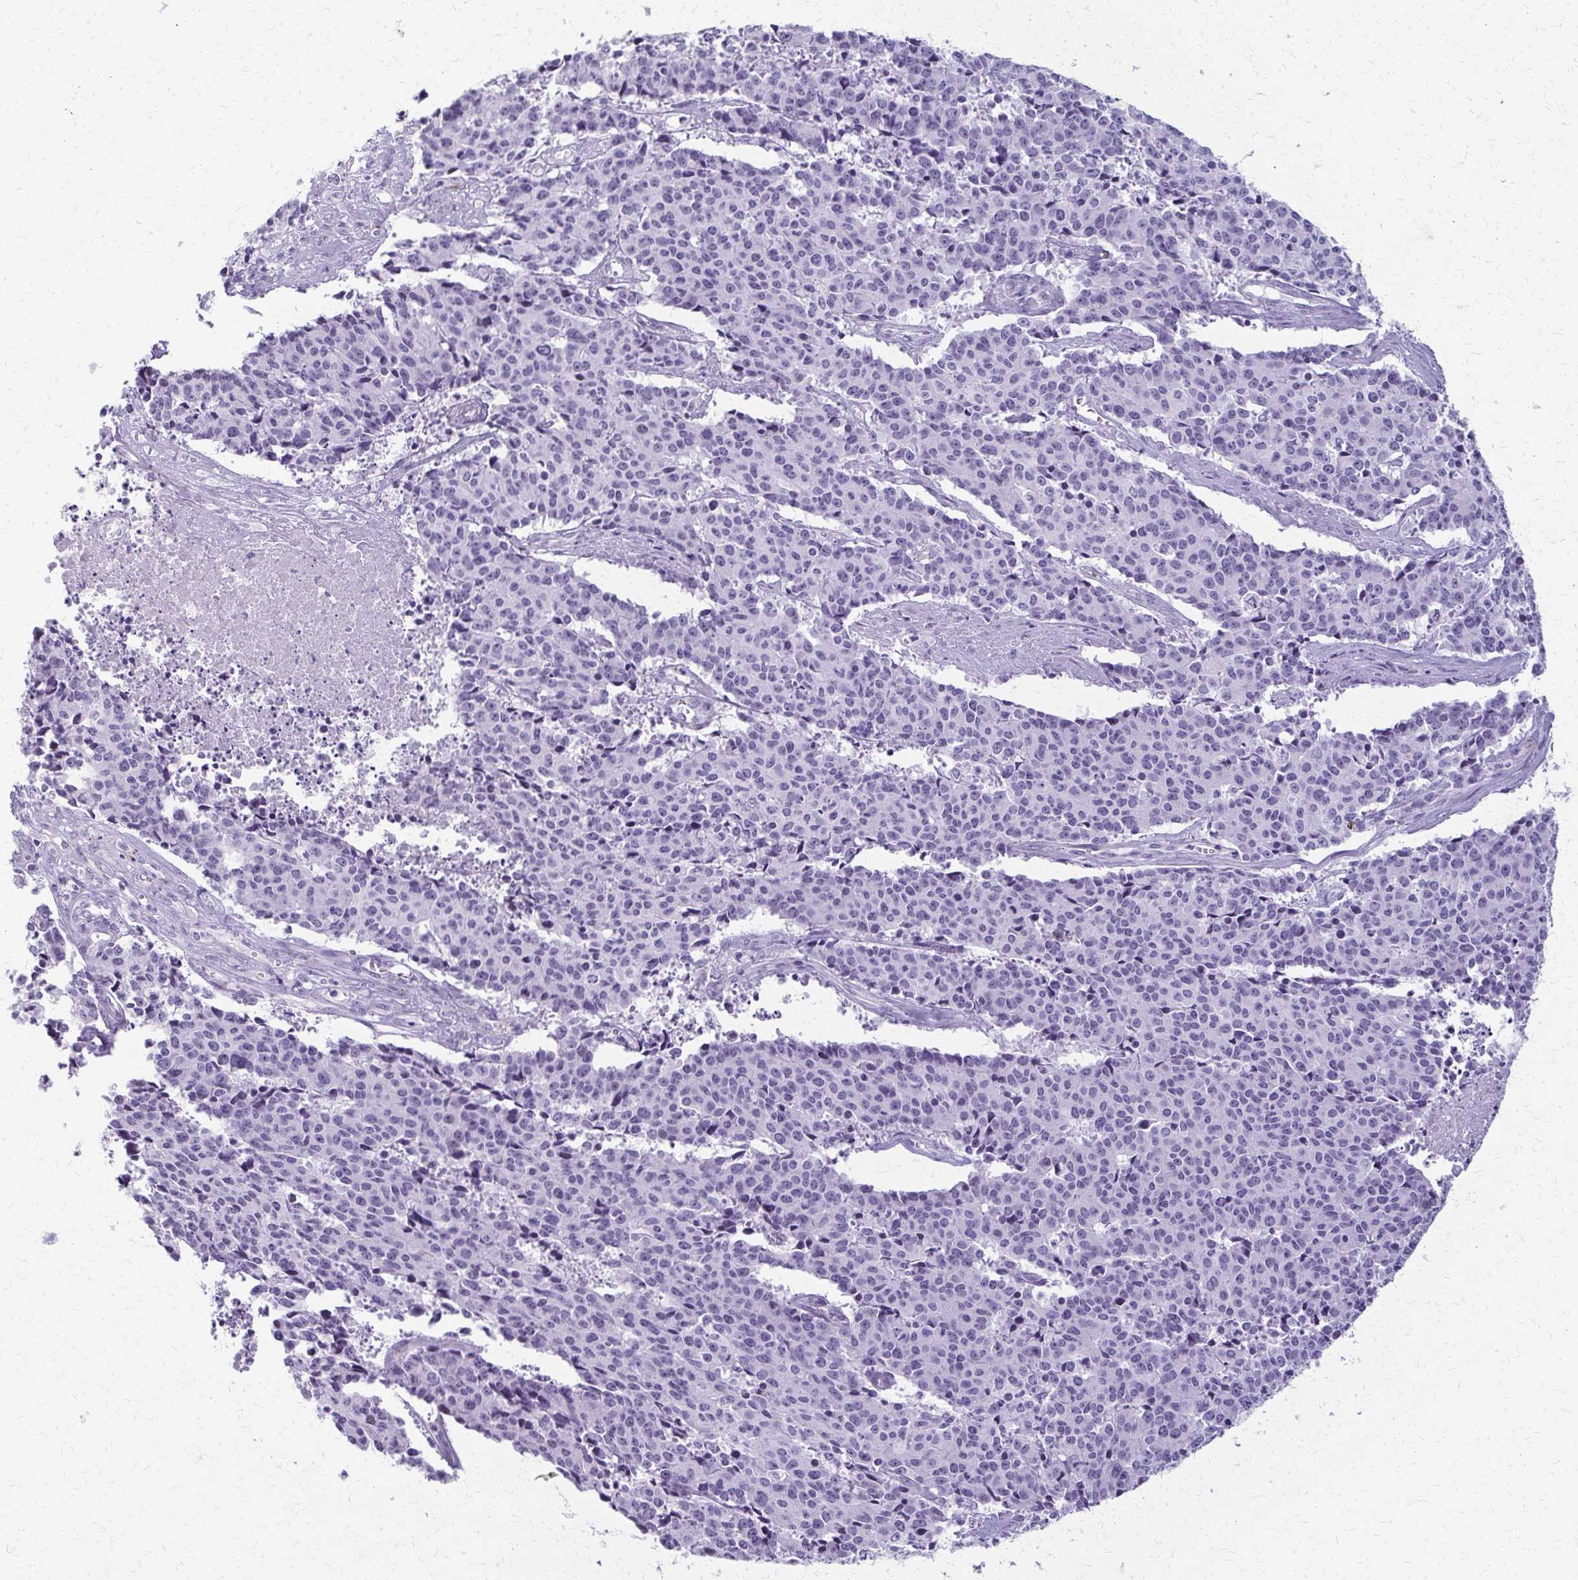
{"staining": {"intensity": "negative", "quantity": "none", "location": "none"}, "tissue": "cervical cancer", "cell_type": "Tumor cells", "image_type": "cancer", "snomed": [{"axis": "morphology", "description": "Squamous cell carcinoma, NOS"}, {"axis": "topography", "description": "Cervix"}], "caption": "Tumor cells show no significant staining in cervical cancer. Nuclei are stained in blue.", "gene": "FAM162B", "patient": {"sex": "female", "age": 28}}